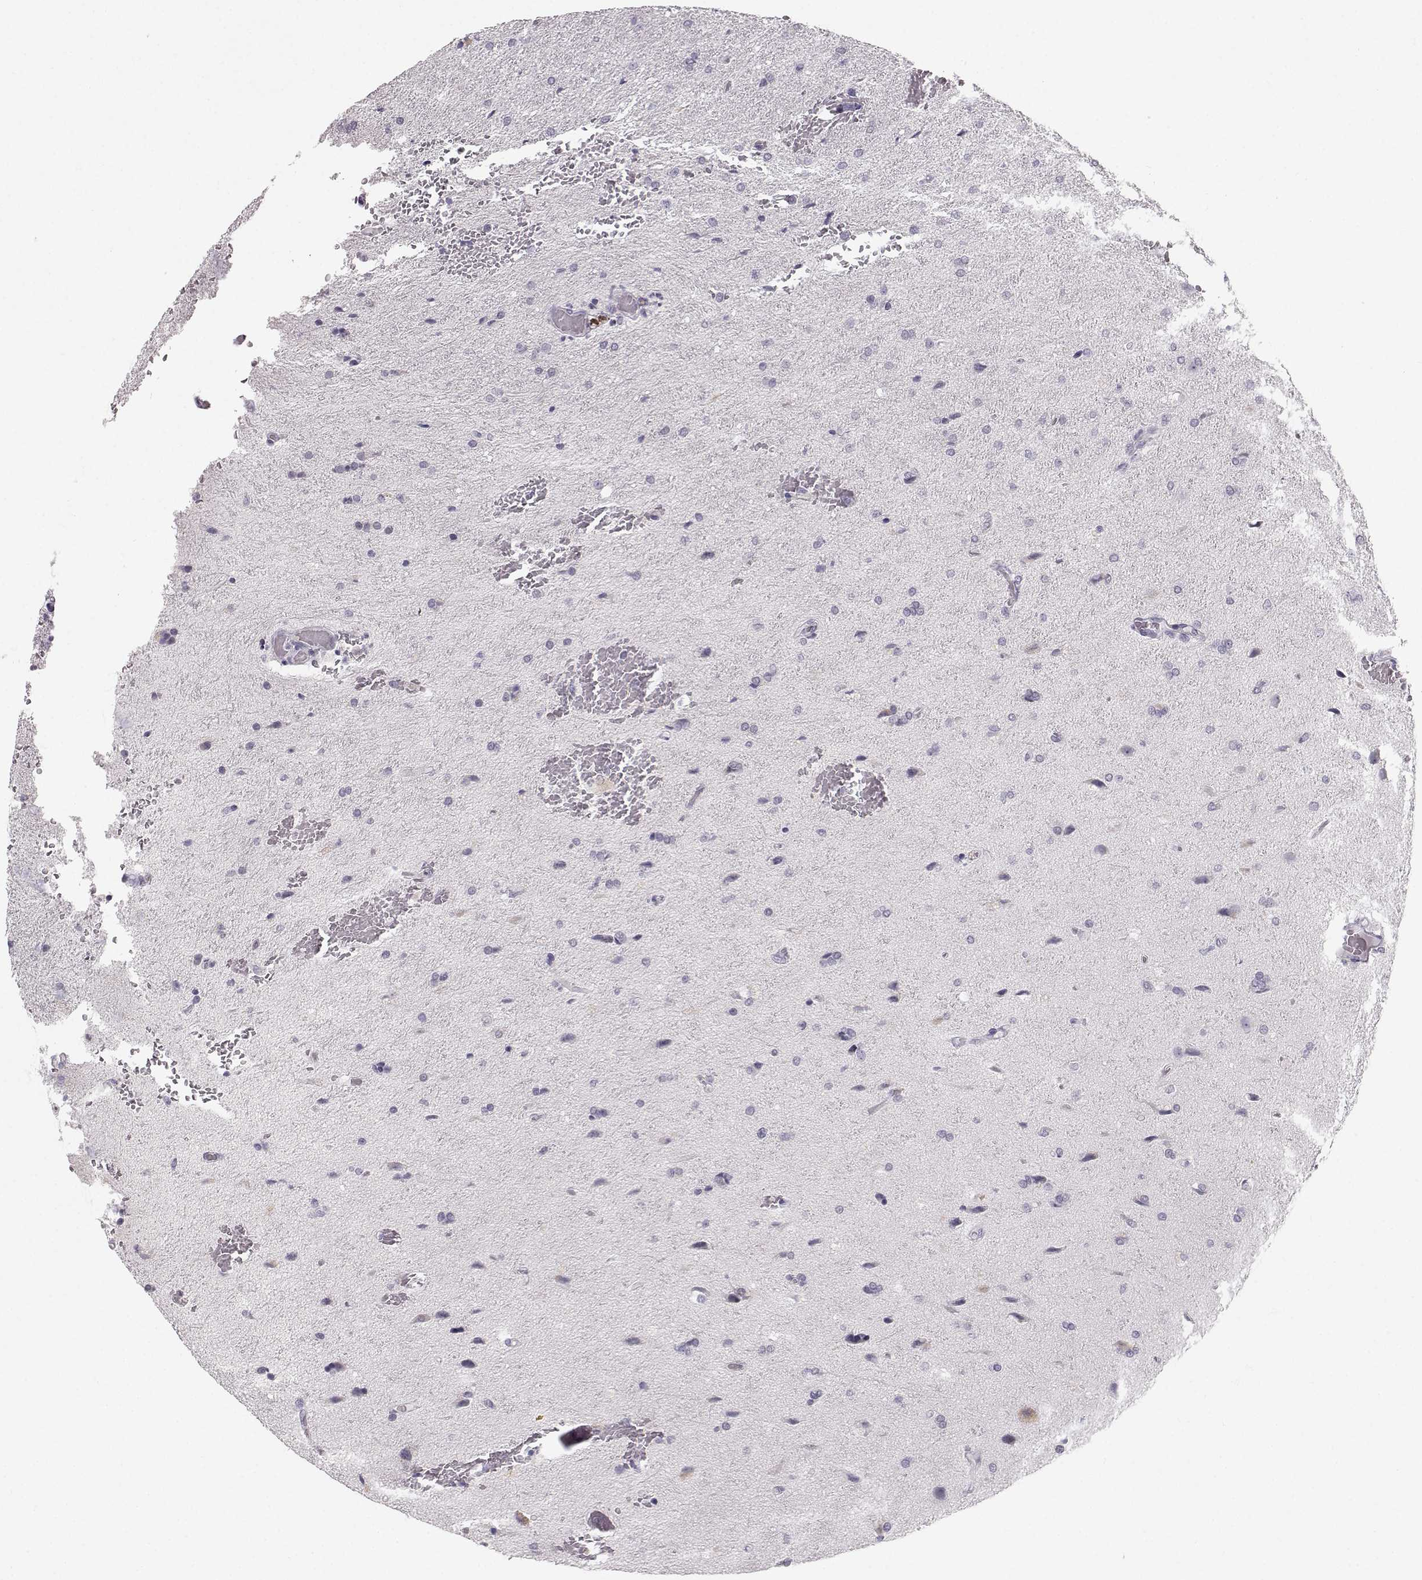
{"staining": {"intensity": "negative", "quantity": "none", "location": "none"}, "tissue": "glioma", "cell_type": "Tumor cells", "image_type": "cancer", "snomed": [{"axis": "morphology", "description": "Glioma, malignant, High grade"}, {"axis": "topography", "description": "Brain"}], "caption": "Glioma was stained to show a protein in brown. There is no significant expression in tumor cells.", "gene": "ZNF185", "patient": {"sex": "male", "age": 68}}